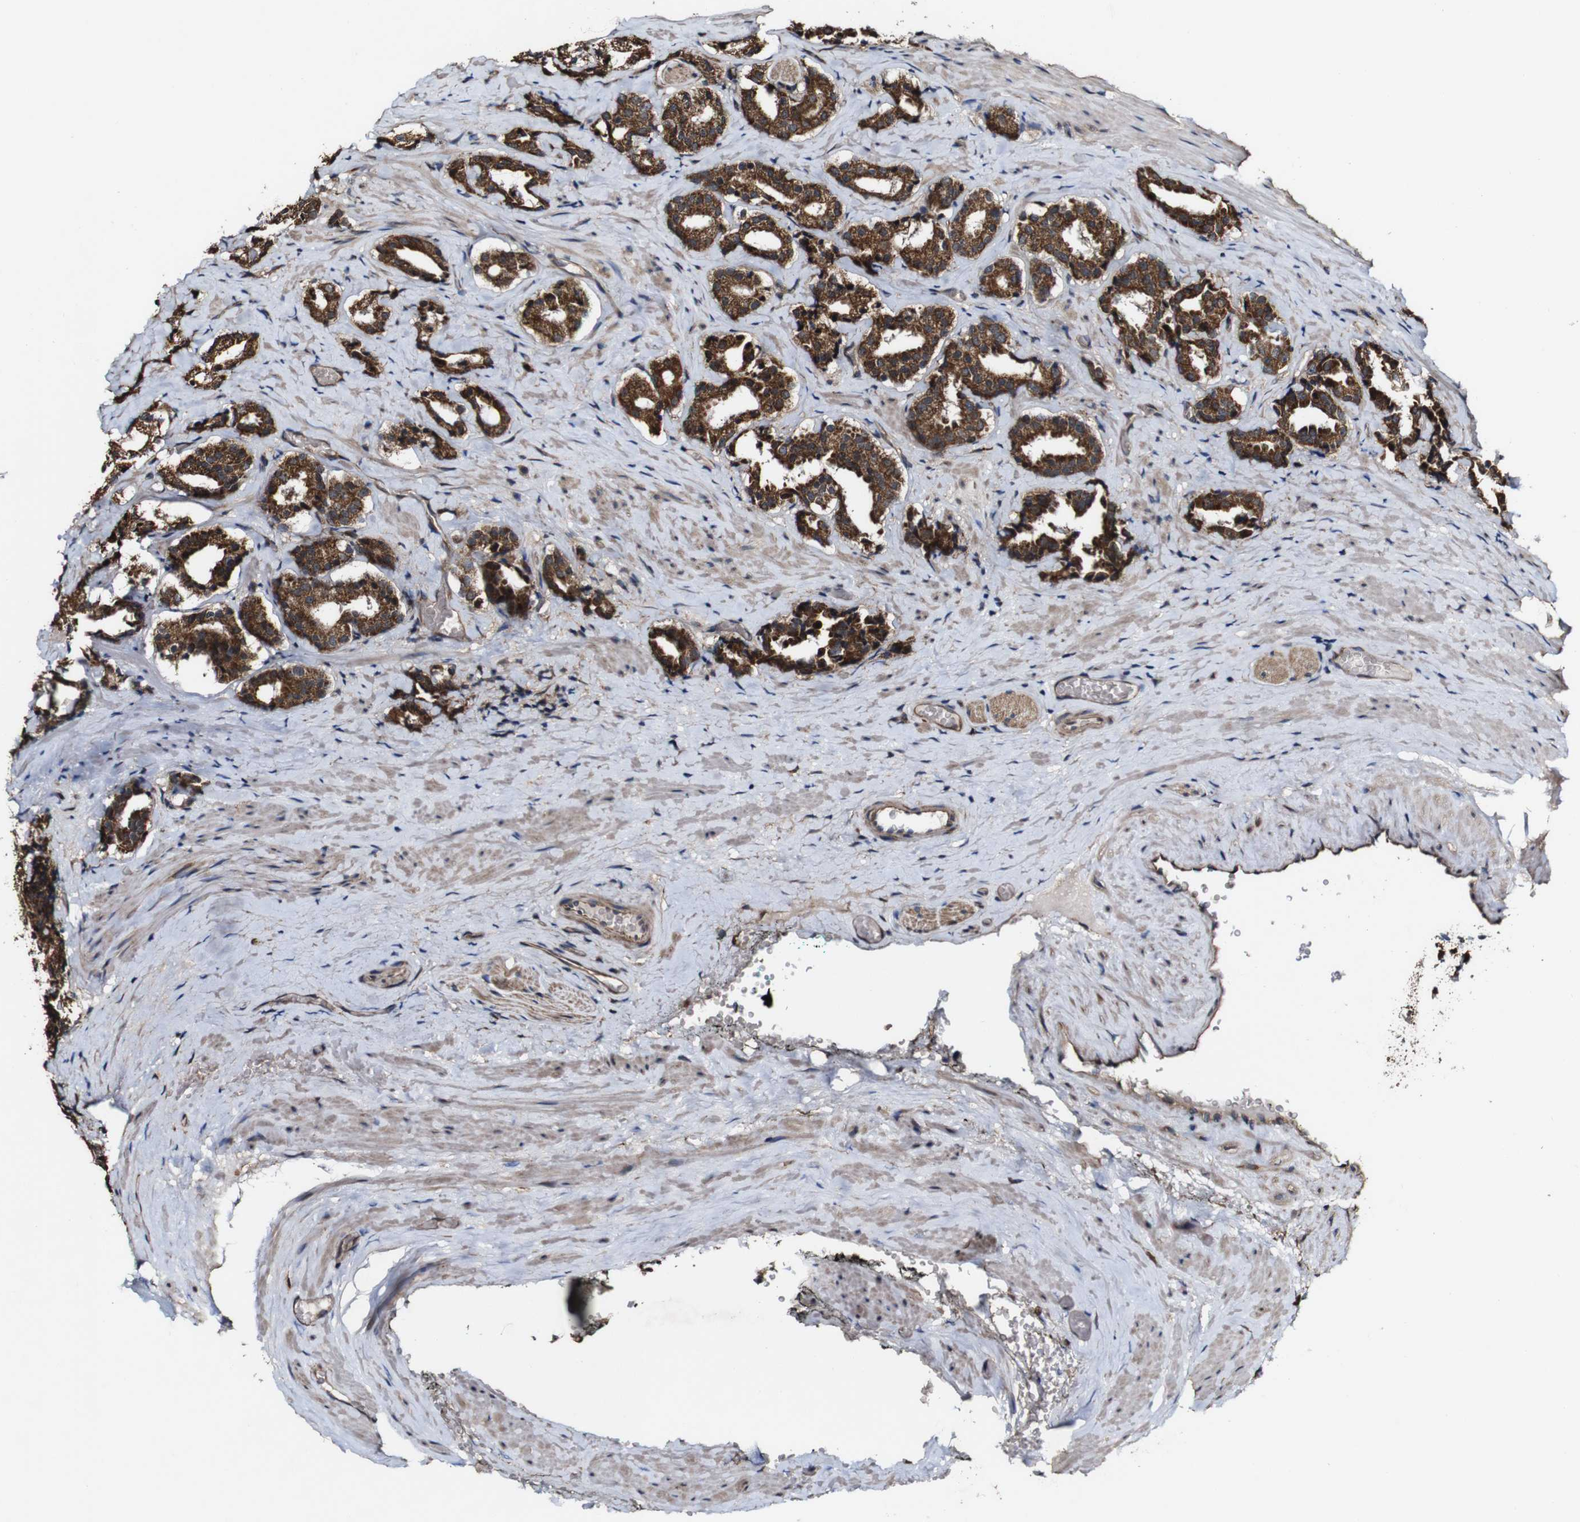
{"staining": {"intensity": "strong", "quantity": ">75%", "location": "cytoplasmic/membranous"}, "tissue": "prostate cancer", "cell_type": "Tumor cells", "image_type": "cancer", "snomed": [{"axis": "morphology", "description": "Adenocarcinoma, High grade"}, {"axis": "topography", "description": "Prostate"}], "caption": "High-magnification brightfield microscopy of prostate cancer stained with DAB (3,3'-diaminobenzidine) (brown) and counterstained with hematoxylin (blue). tumor cells exhibit strong cytoplasmic/membranous expression is present in approximately>75% of cells.", "gene": "BTN3A3", "patient": {"sex": "male", "age": 60}}